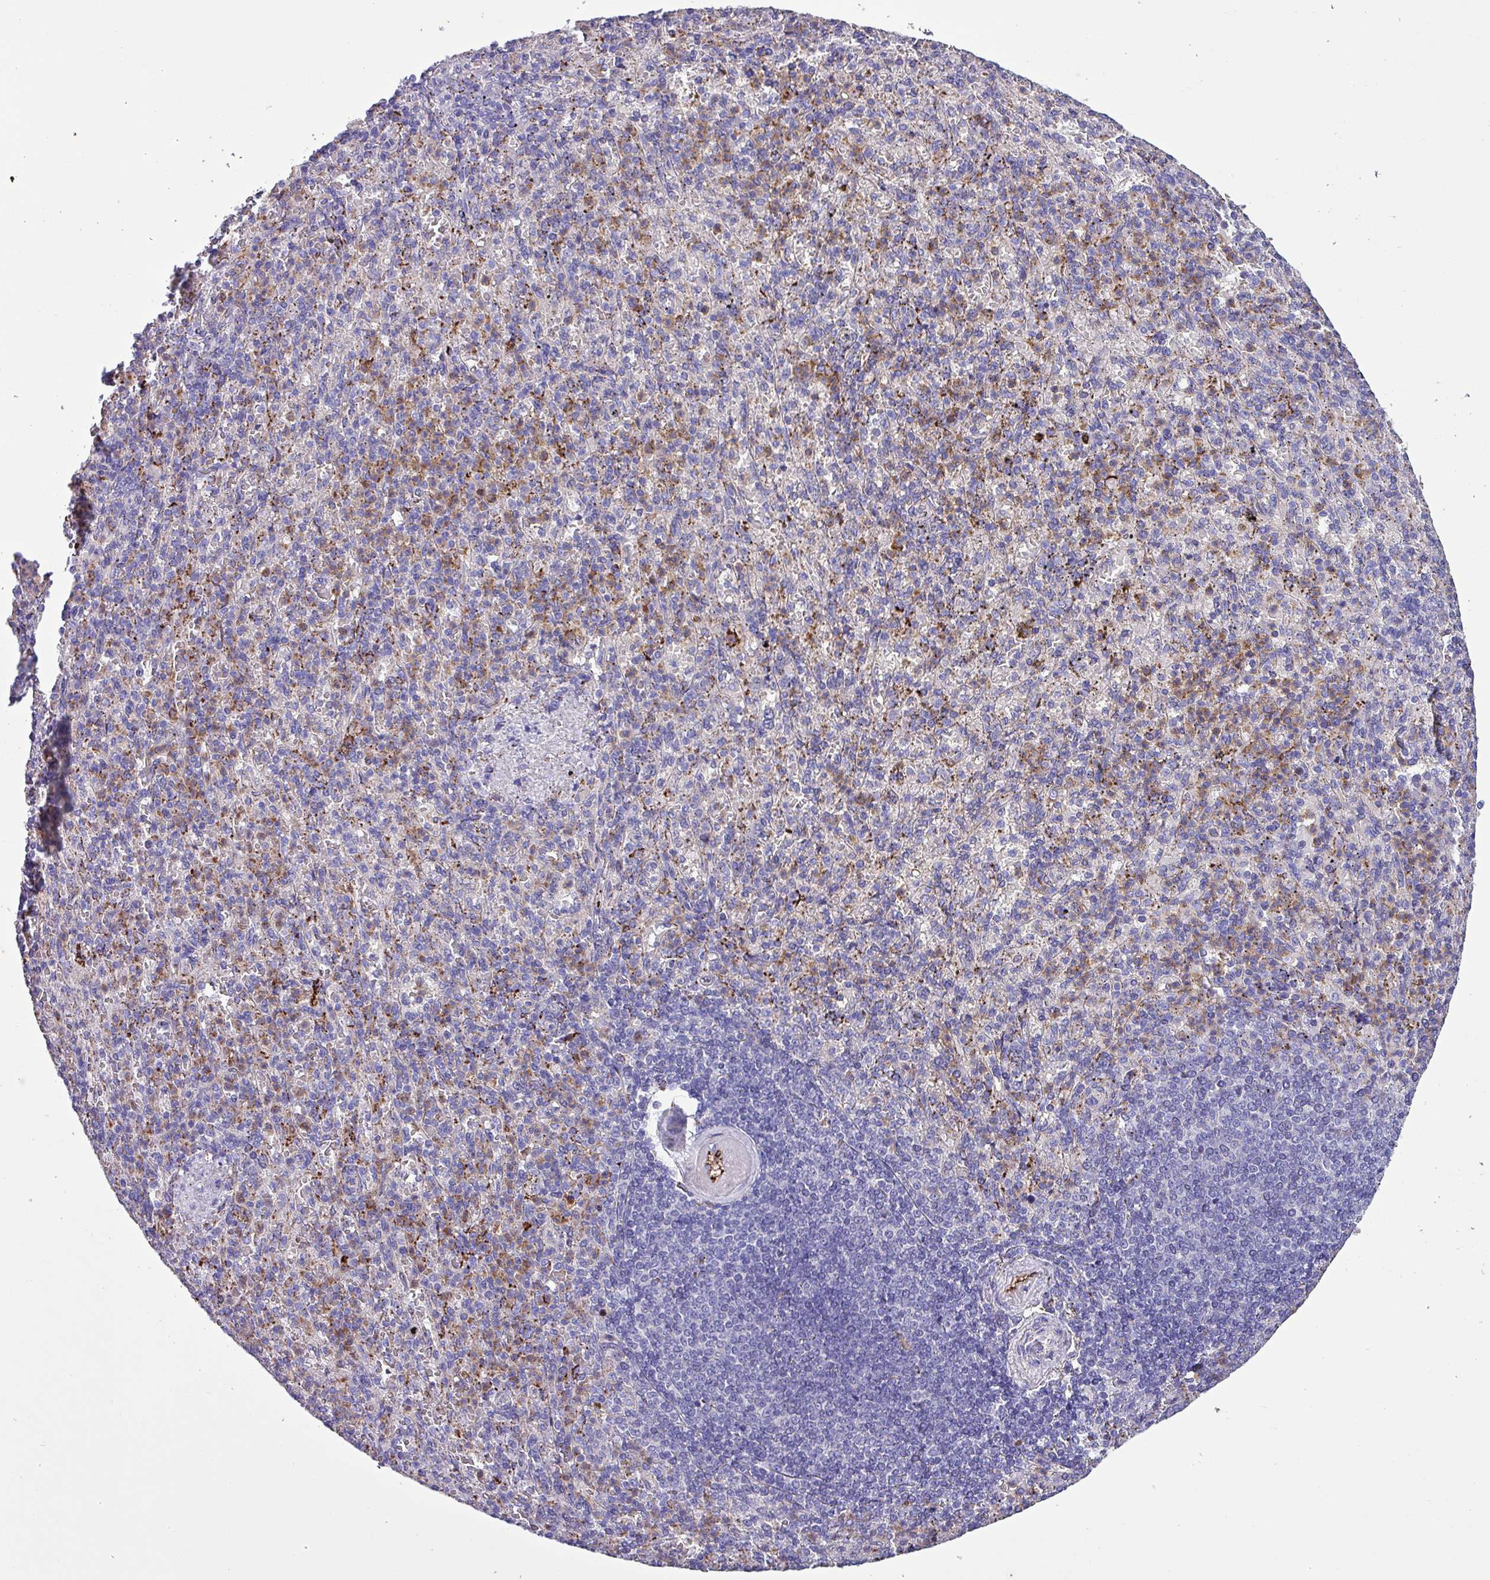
{"staining": {"intensity": "moderate", "quantity": "<25%", "location": "cytoplasmic/membranous"}, "tissue": "spleen", "cell_type": "Cells in red pulp", "image_type": "normal", "snomed": [{"axis": "morphology", "description": "Normal tissue, NOS"}, {"axis": "topography", "description": "Spleen"}], "caption": "Immunohistochemical staining of unremarkable human spleen exhibits moderate cytoplasmic/membranous protein staining in about <25% of cells in red pulp. Ihc stains the protein in brown and the nuclei are stained blue.", "gene": "HPR", "patient": {"sex": "female", "age": 74}}